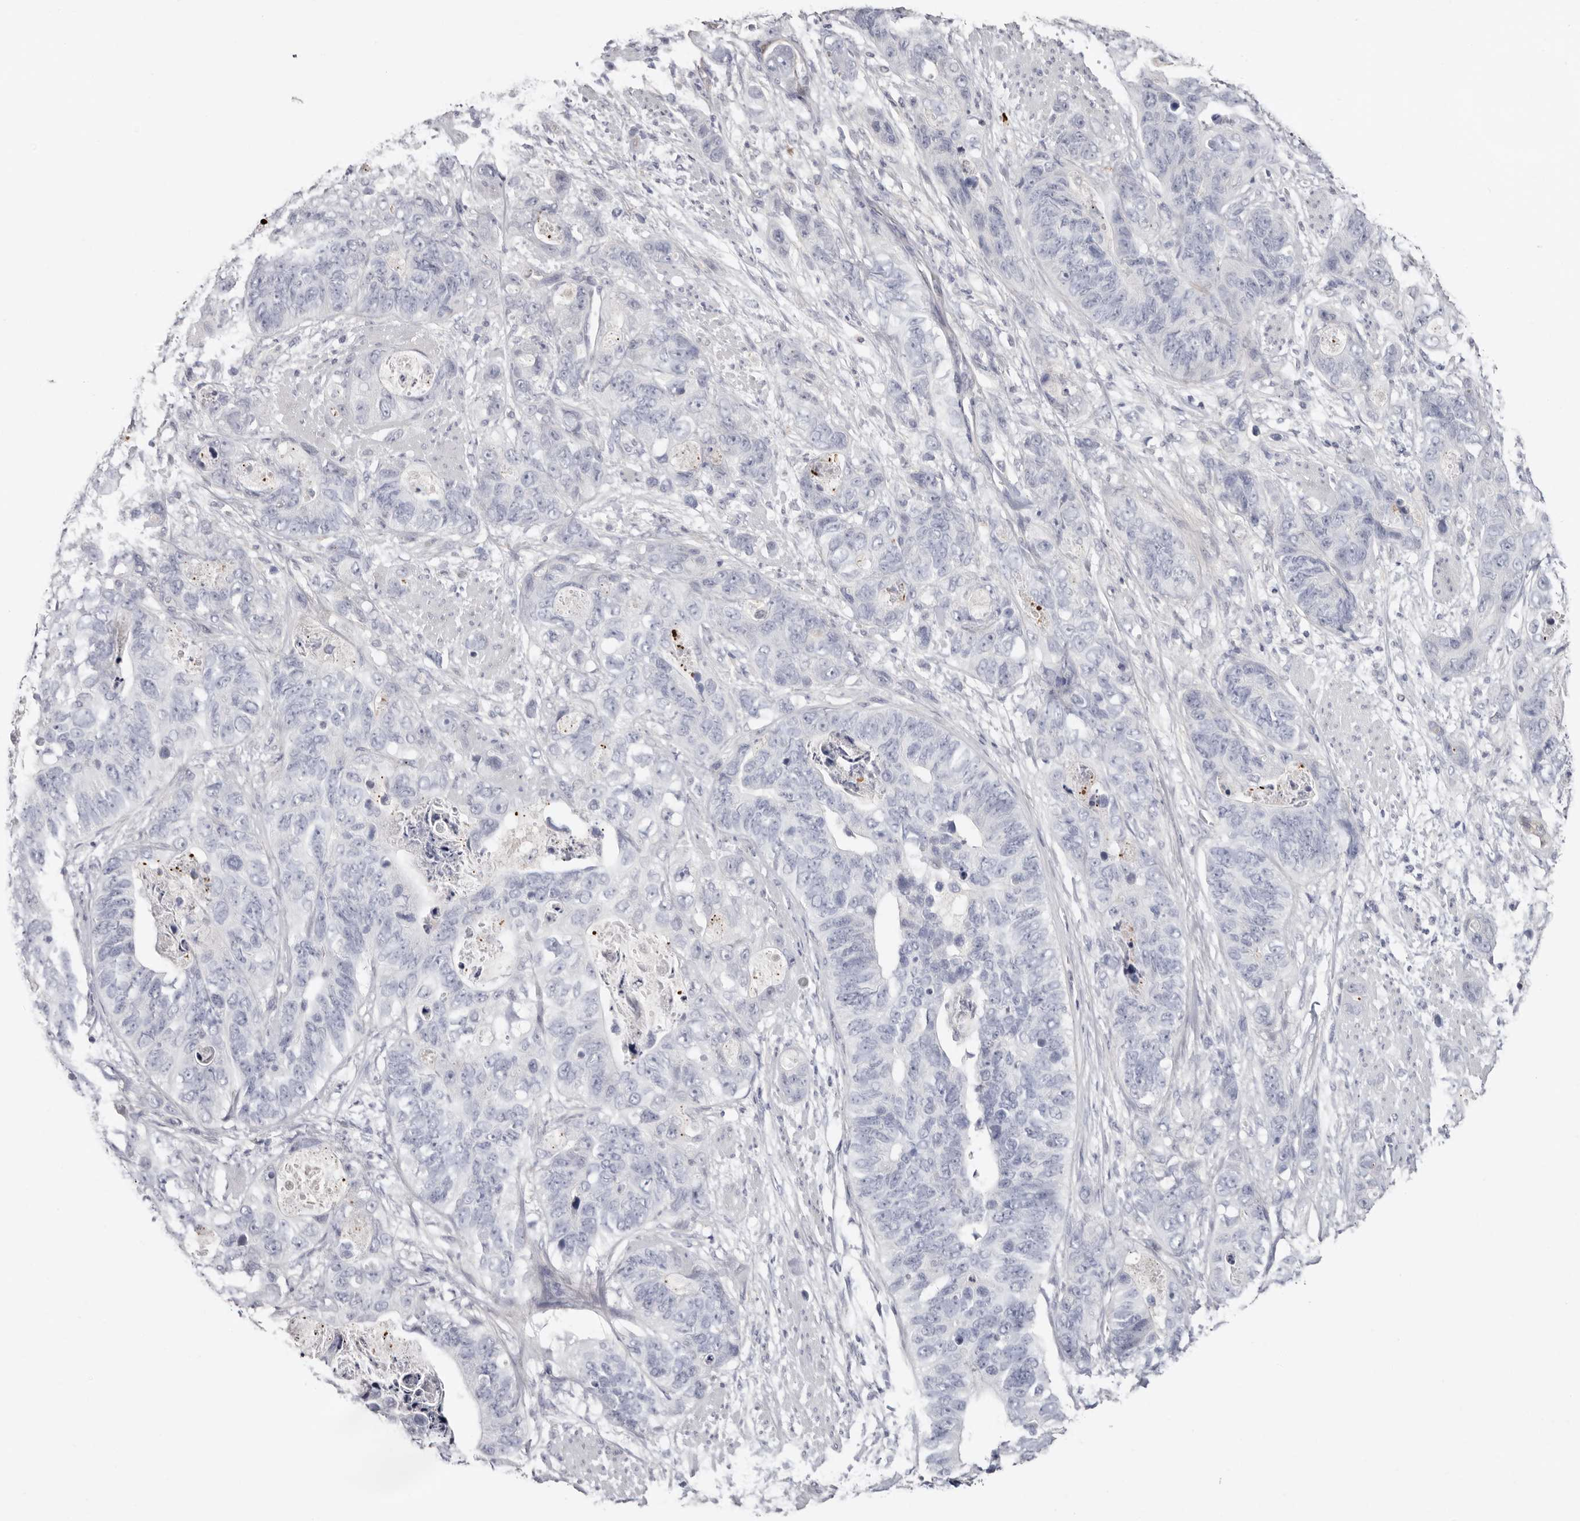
{"staining": {"intensity": "negative", "quantity": "none", "location": "none"}, "tissue": "stomach cancer", "cell_type": "Tumor cells", "image_type": "cancer", "snomed": [{"axis": "morphology", "description": "Adenocarcinoma, NOS"}, {"axis": "topography", "description": "Stomach"}], "caption": "DAB immunohistochemical staining of stomach cancer reveals no significant expression in tumor cells.", "gene": "PKDCC", "patient": {"sex": "female", "age": 89}}